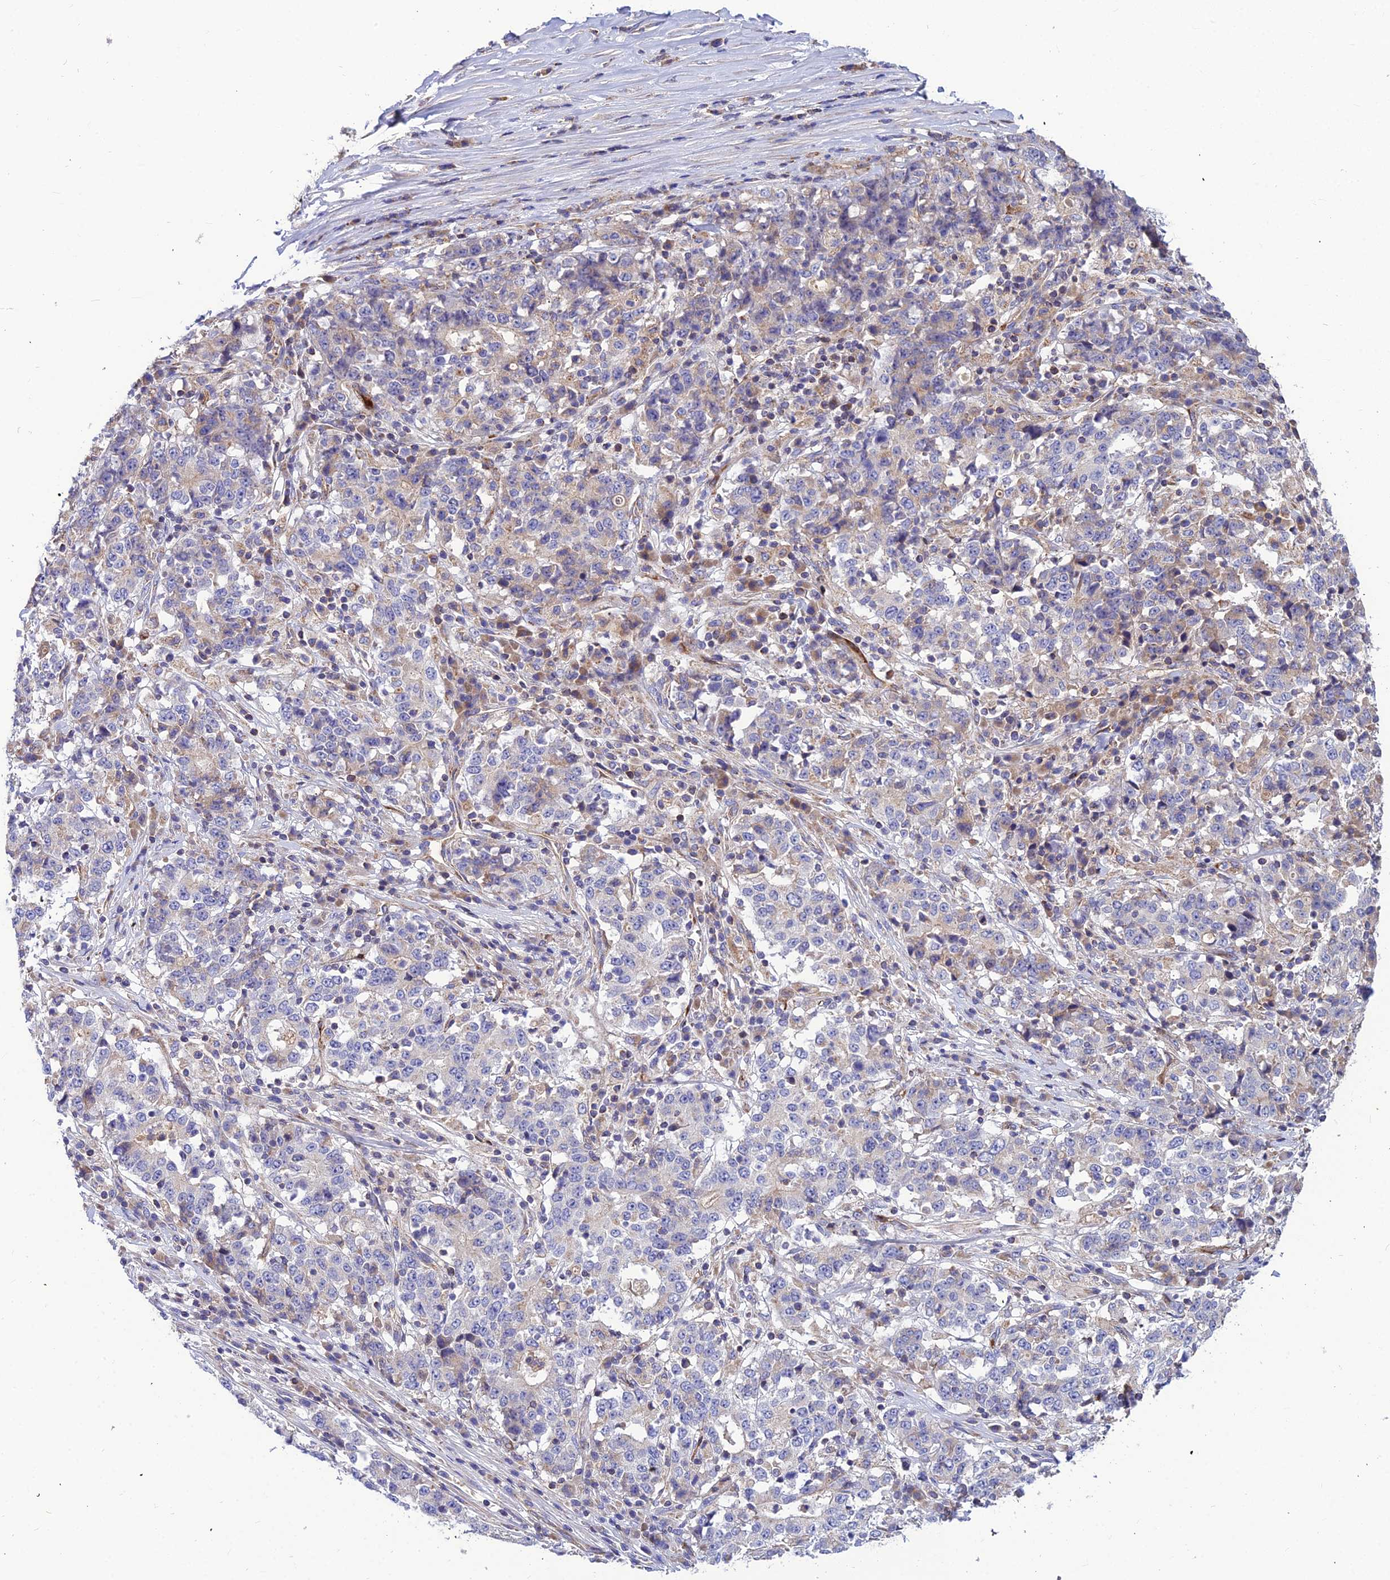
{"staining": {"intensity": "negative", "quantity": "none", "location": "none"}, "tissue": "stomach cancer", "cell_type": "Tumor cells", "image_type": "cancer", "snomed": [{"axis": "morphology", "description": "Adenocarcinoma, NOS"}, {"axis": "topography", "description": "Stomach"}], "caption": "A micrograph of human stomach cancer (adenocarcinoma) is negative for staining in tumor cells.", "gene": "ASPHD1", "patient": {"sex": "male", "age": 59}}